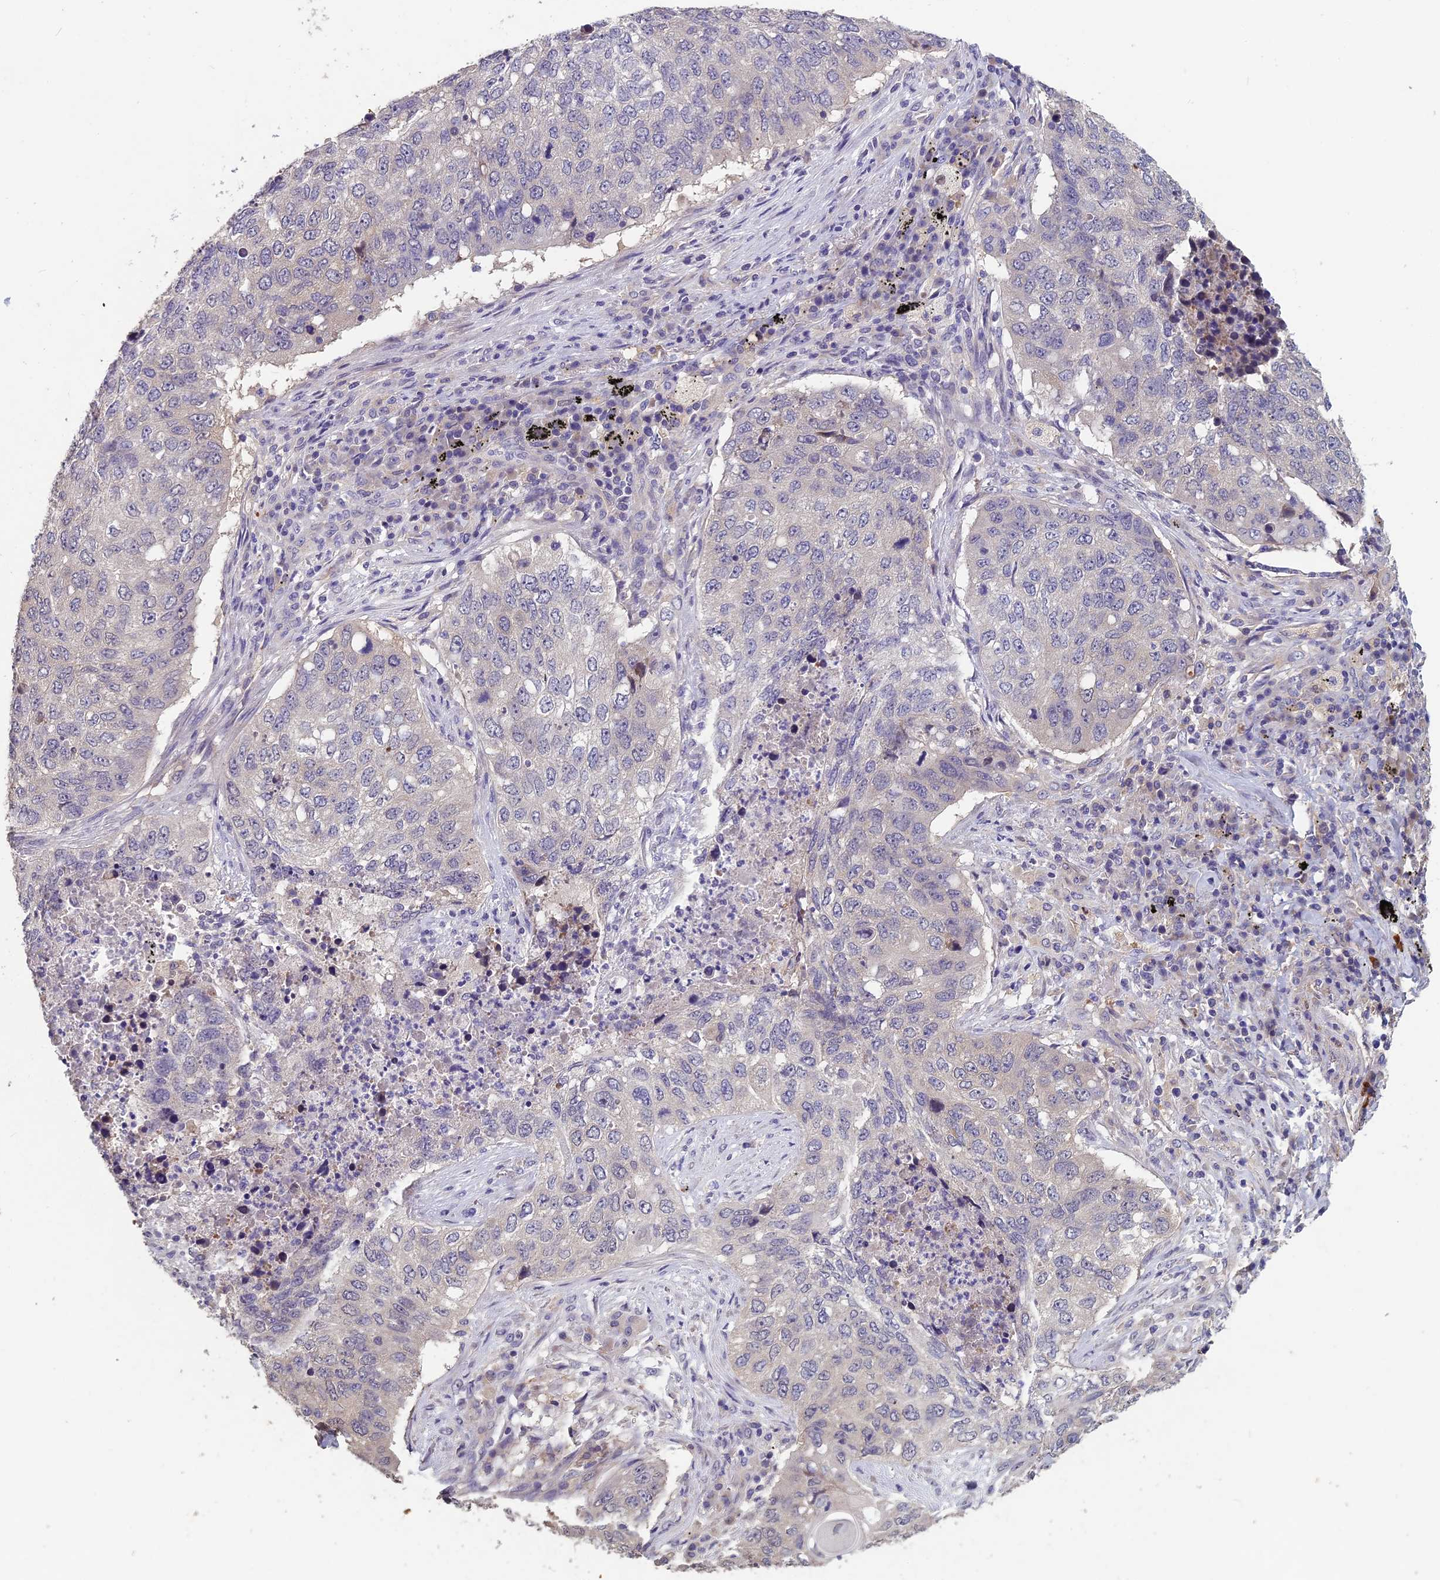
{"staining": {"intensity": "negative", "quantity": "none", "location": "none"}, "tissue": "lung cancer", "cell_type": "Tumor cells", "image_type": "cancer", "snomed": [{"axis": "morphology", "description": "Squamous cell carcinoma, NOS"}, {"axis": "topography", "description": "Lung"}], "caption": "Human lung cancer (squamous cell carcinoma) stained for a protein using IHC demonstrates no expression in tumor cells.", "gene": "CEACAM16", "patient": {"sex": "female", "age": 63}}